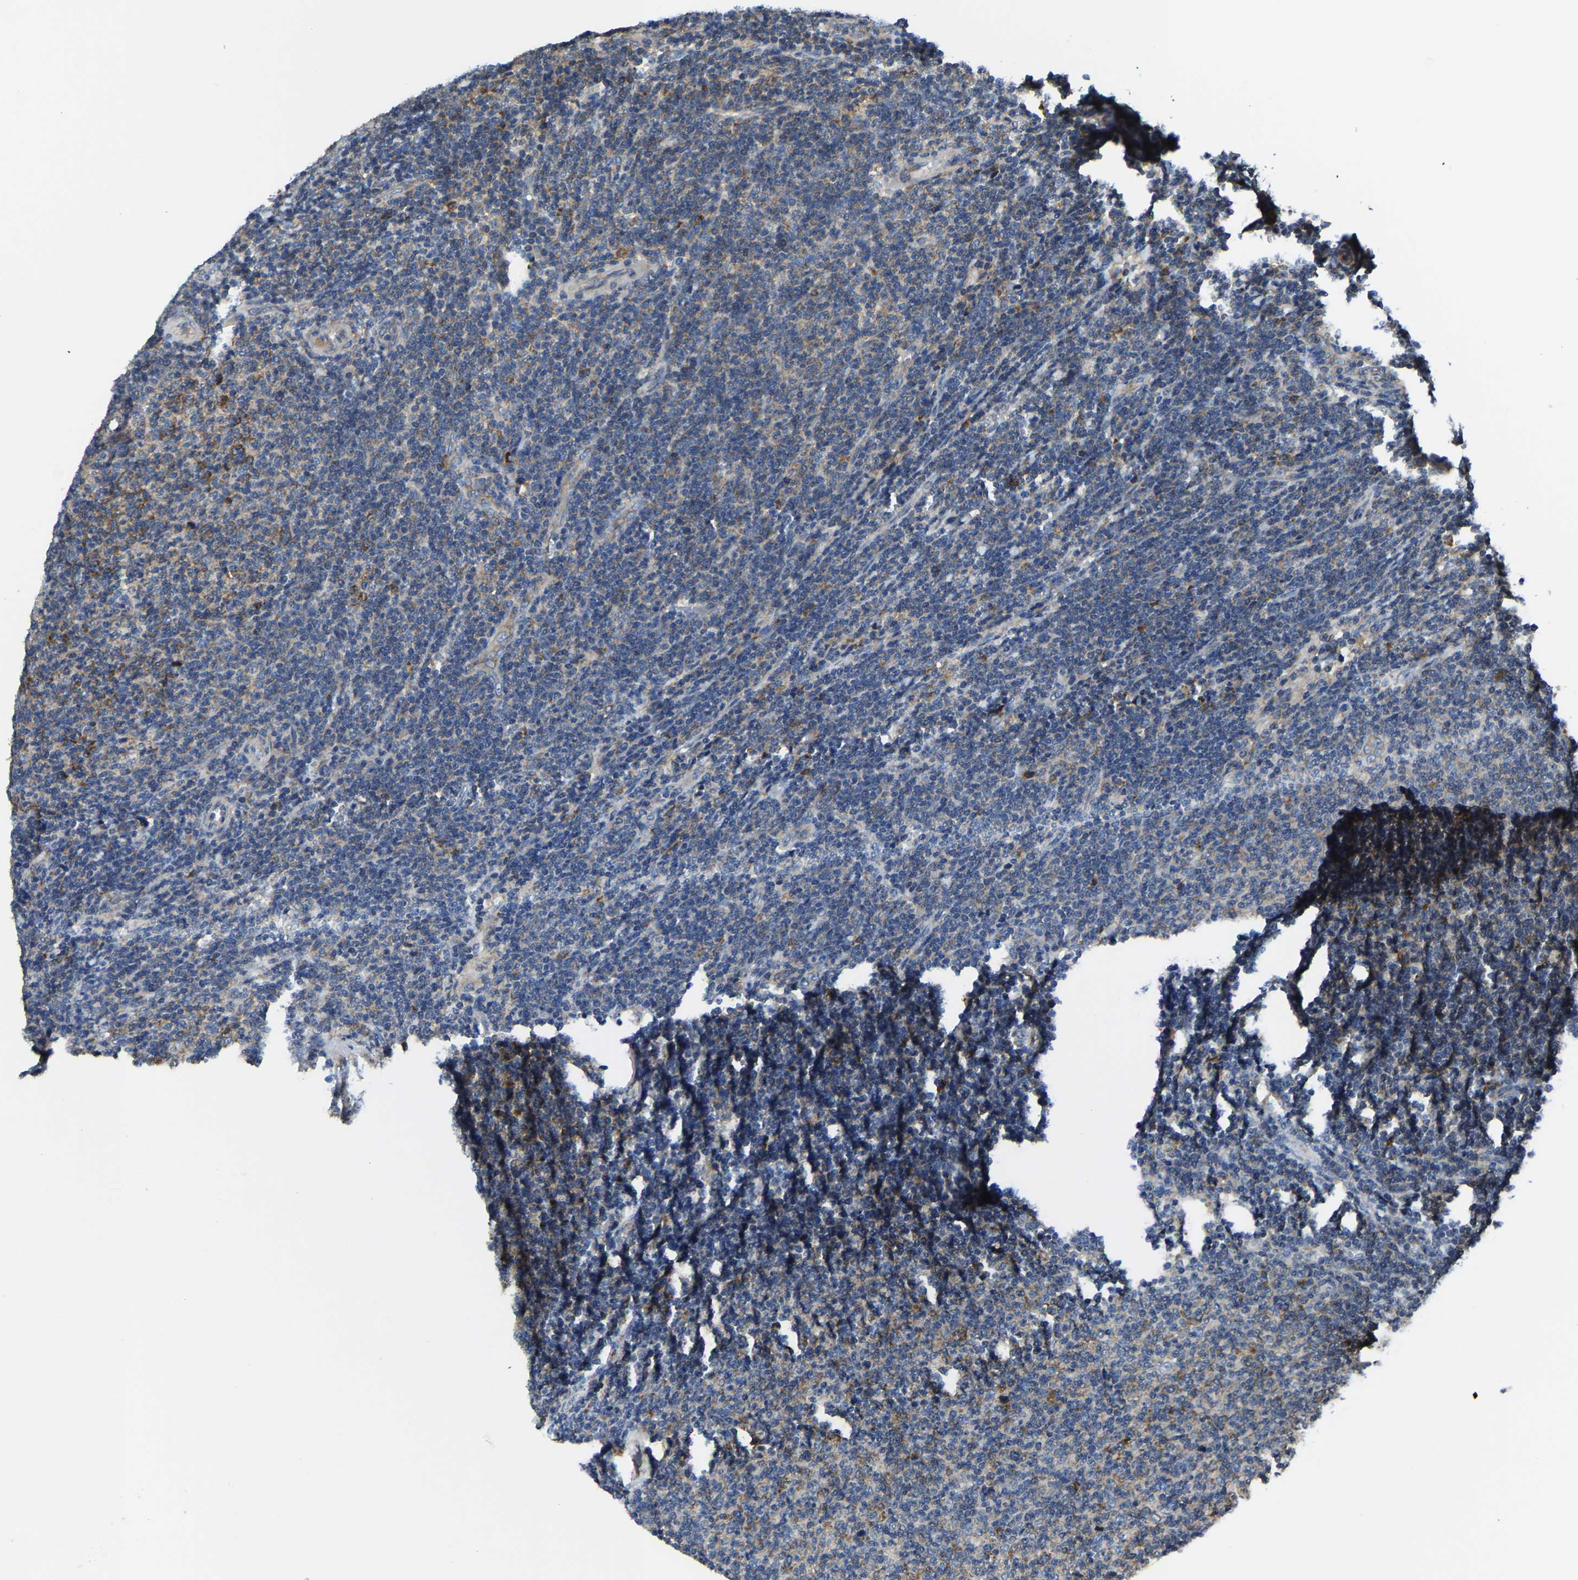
{"staining": {"intensity": "moderate", "quantity": "<25%", "location": "cytoplasmic/membranous"}, "tissue": "lymphoma", "cell_type": "Tumor cells", "image_type": "cancer", "snomed": [{"axis": "morphology", "description": "Malignant lymphoma, non-Hodgkin's type, Low grade"}, {"axis": "topography", "description": "Lymph node"}], "caption": "IHC (DAB (3,3'-diaminobenzidine)) staining of malignant lymphoma, non-Hodgkin's type (low-grade) shows moderate cytoplasmic/membranous protein positivity in approximately <25% of tumor cells.", "gene": "G3BP2", "patient": {"sex": "male", "age": 66}}